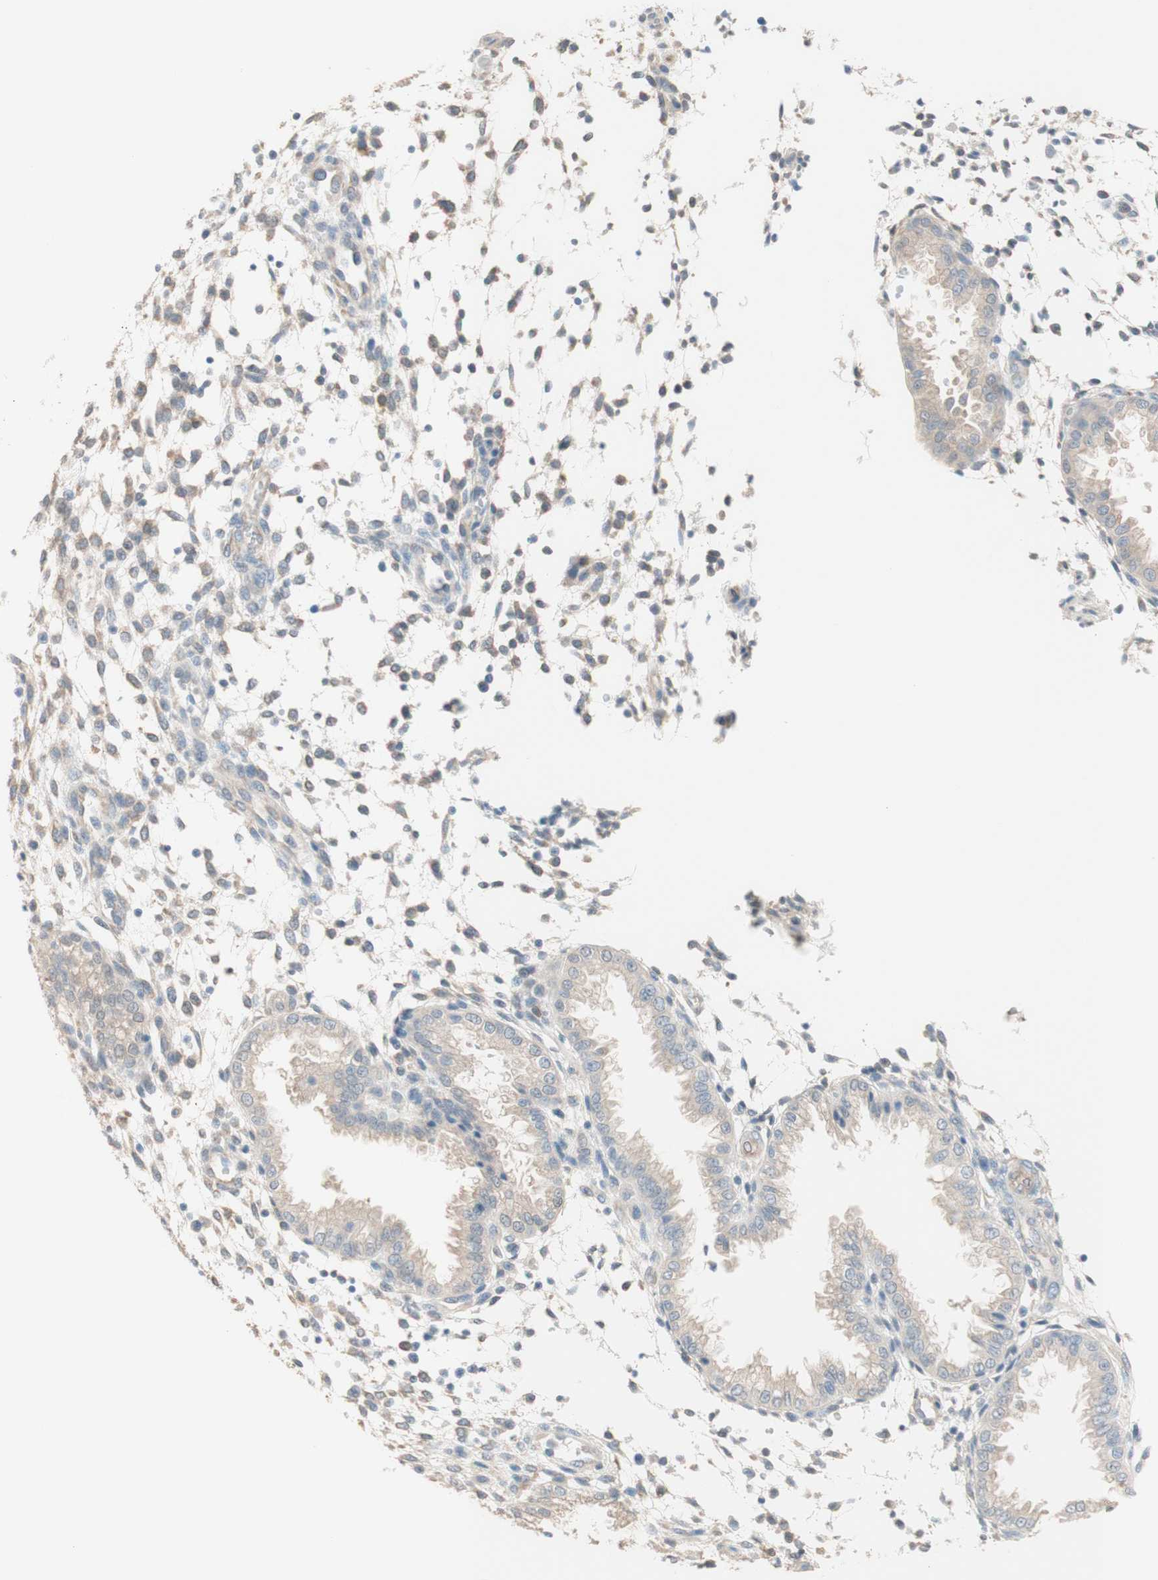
{"staining": {"intensity": "weak", "quantity": "<25%", "location": "cytoplasmic/membranous"}, "tissue": "endometrium", "cell_type": "Cells in endometrial stroma", "image_type": "normal", "snomed": [{"axis": "morphology", "description": "Normal tissue, NOS"}, {"axis": "topography", "description": "Endometrium"}], "caption": "Cells in endometrial stroma are negative for brown protein staining in benign endometrium. The staining was performed using DAB to visualize the protein expression in brown, while the nuclei were stained in blue with hematoxylin (Magnification: 20x).", "gene": "COMT", "patient": {"sex": "female", "age": 33}}